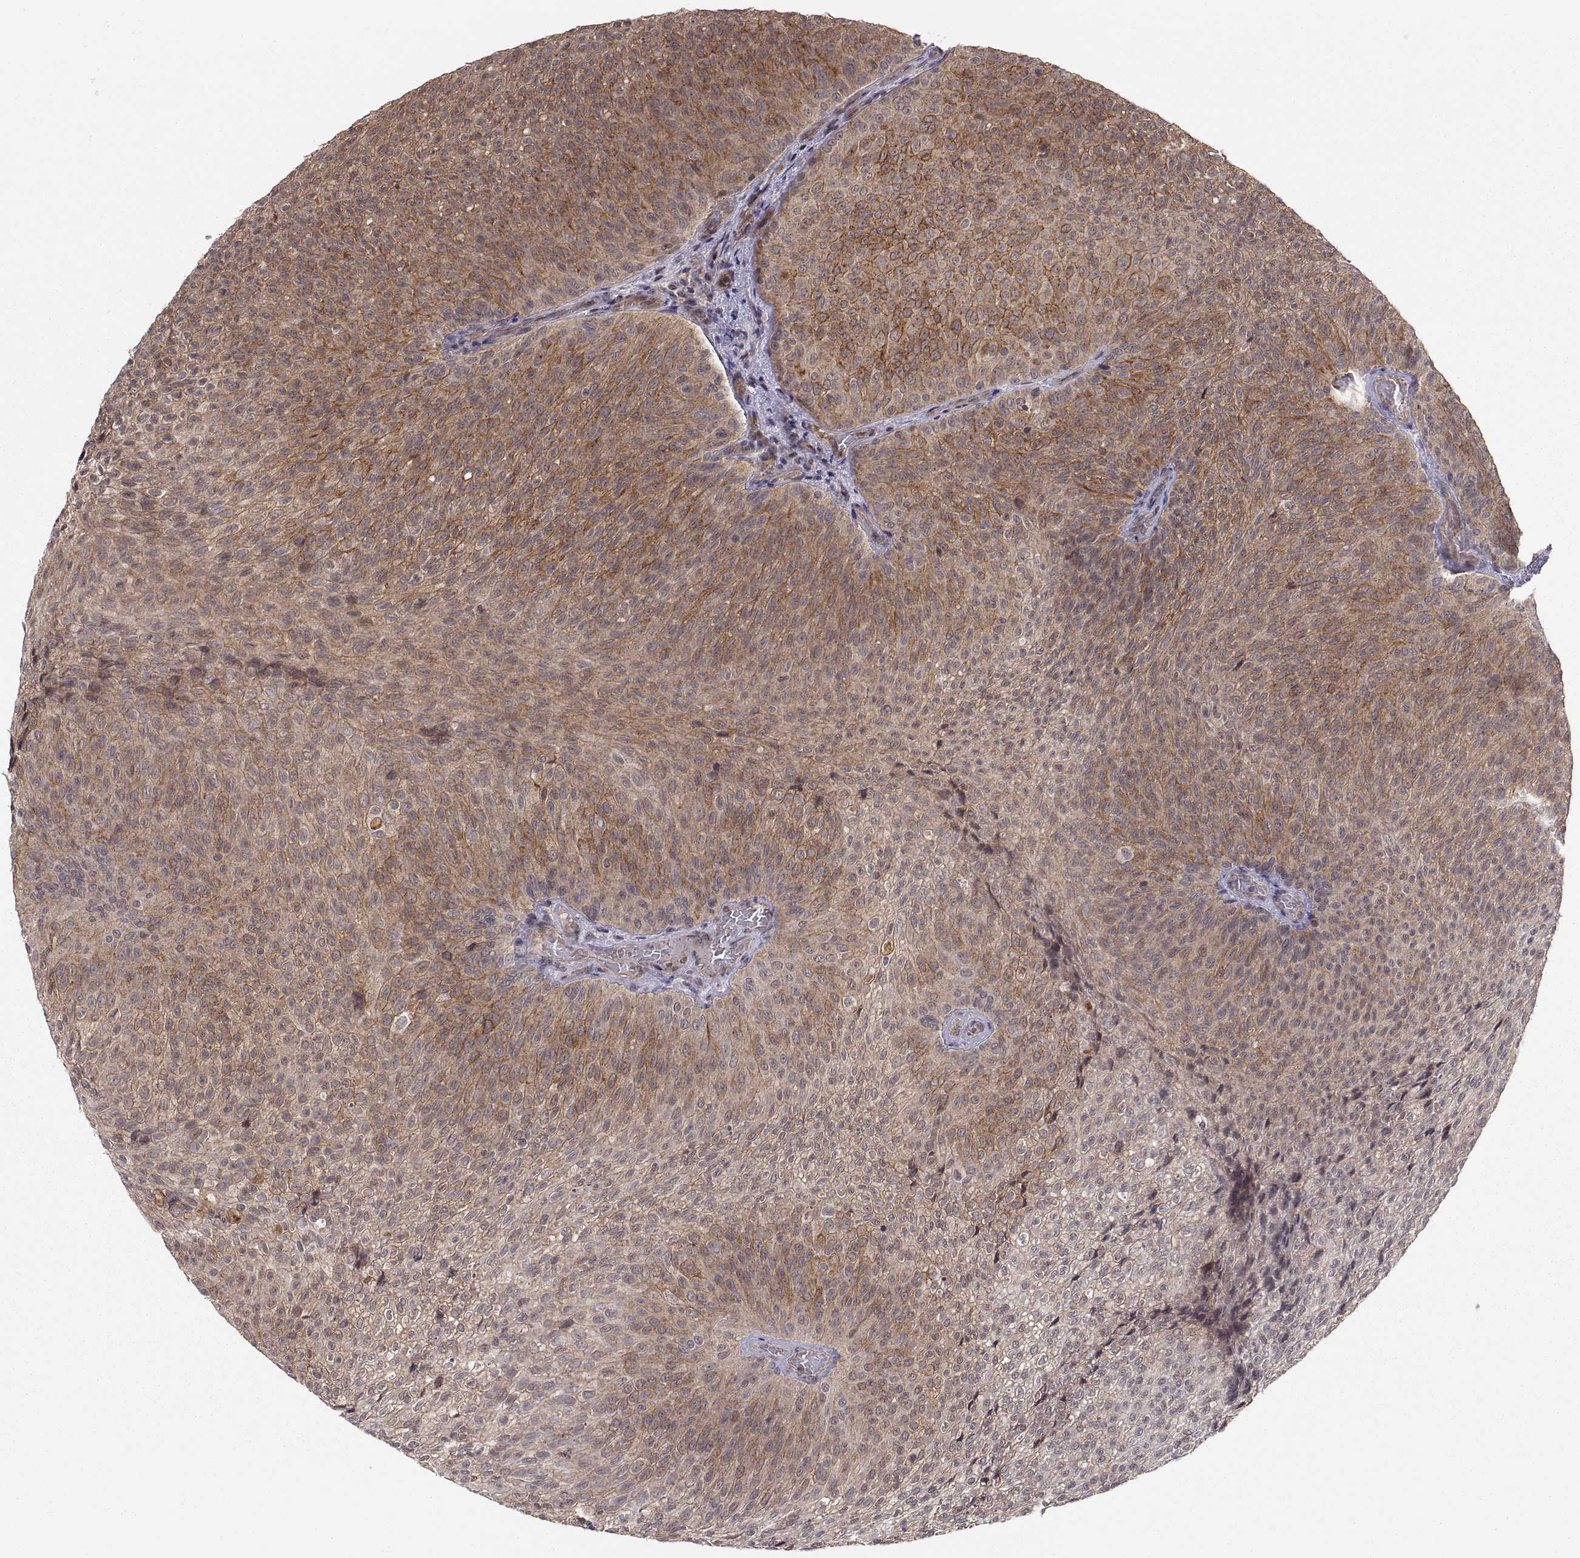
{"staining": {"intensity": "moderate", "quantity": "25%-75%", "location": "cytoplasmic/membranous"}, "tissue": "urothelial cancer", "cell_type": "Tumor cells", "image_type": "cancer", "snomed": [{"axis": "morphology", "description": "Urothelial carcinoma, Low grade"}, {"axis": "topography", "description": "Urinary bladder"}], "caption": "This photomicrograph shows immunohistochemistry (IHC) staining of human urothelial cancer, with medium moderate cytoplasmic/membranous staining in about 25%-75% of tumor cells.", "gene": "ABL2", "patient": {"sex": "male", "age": 78}}